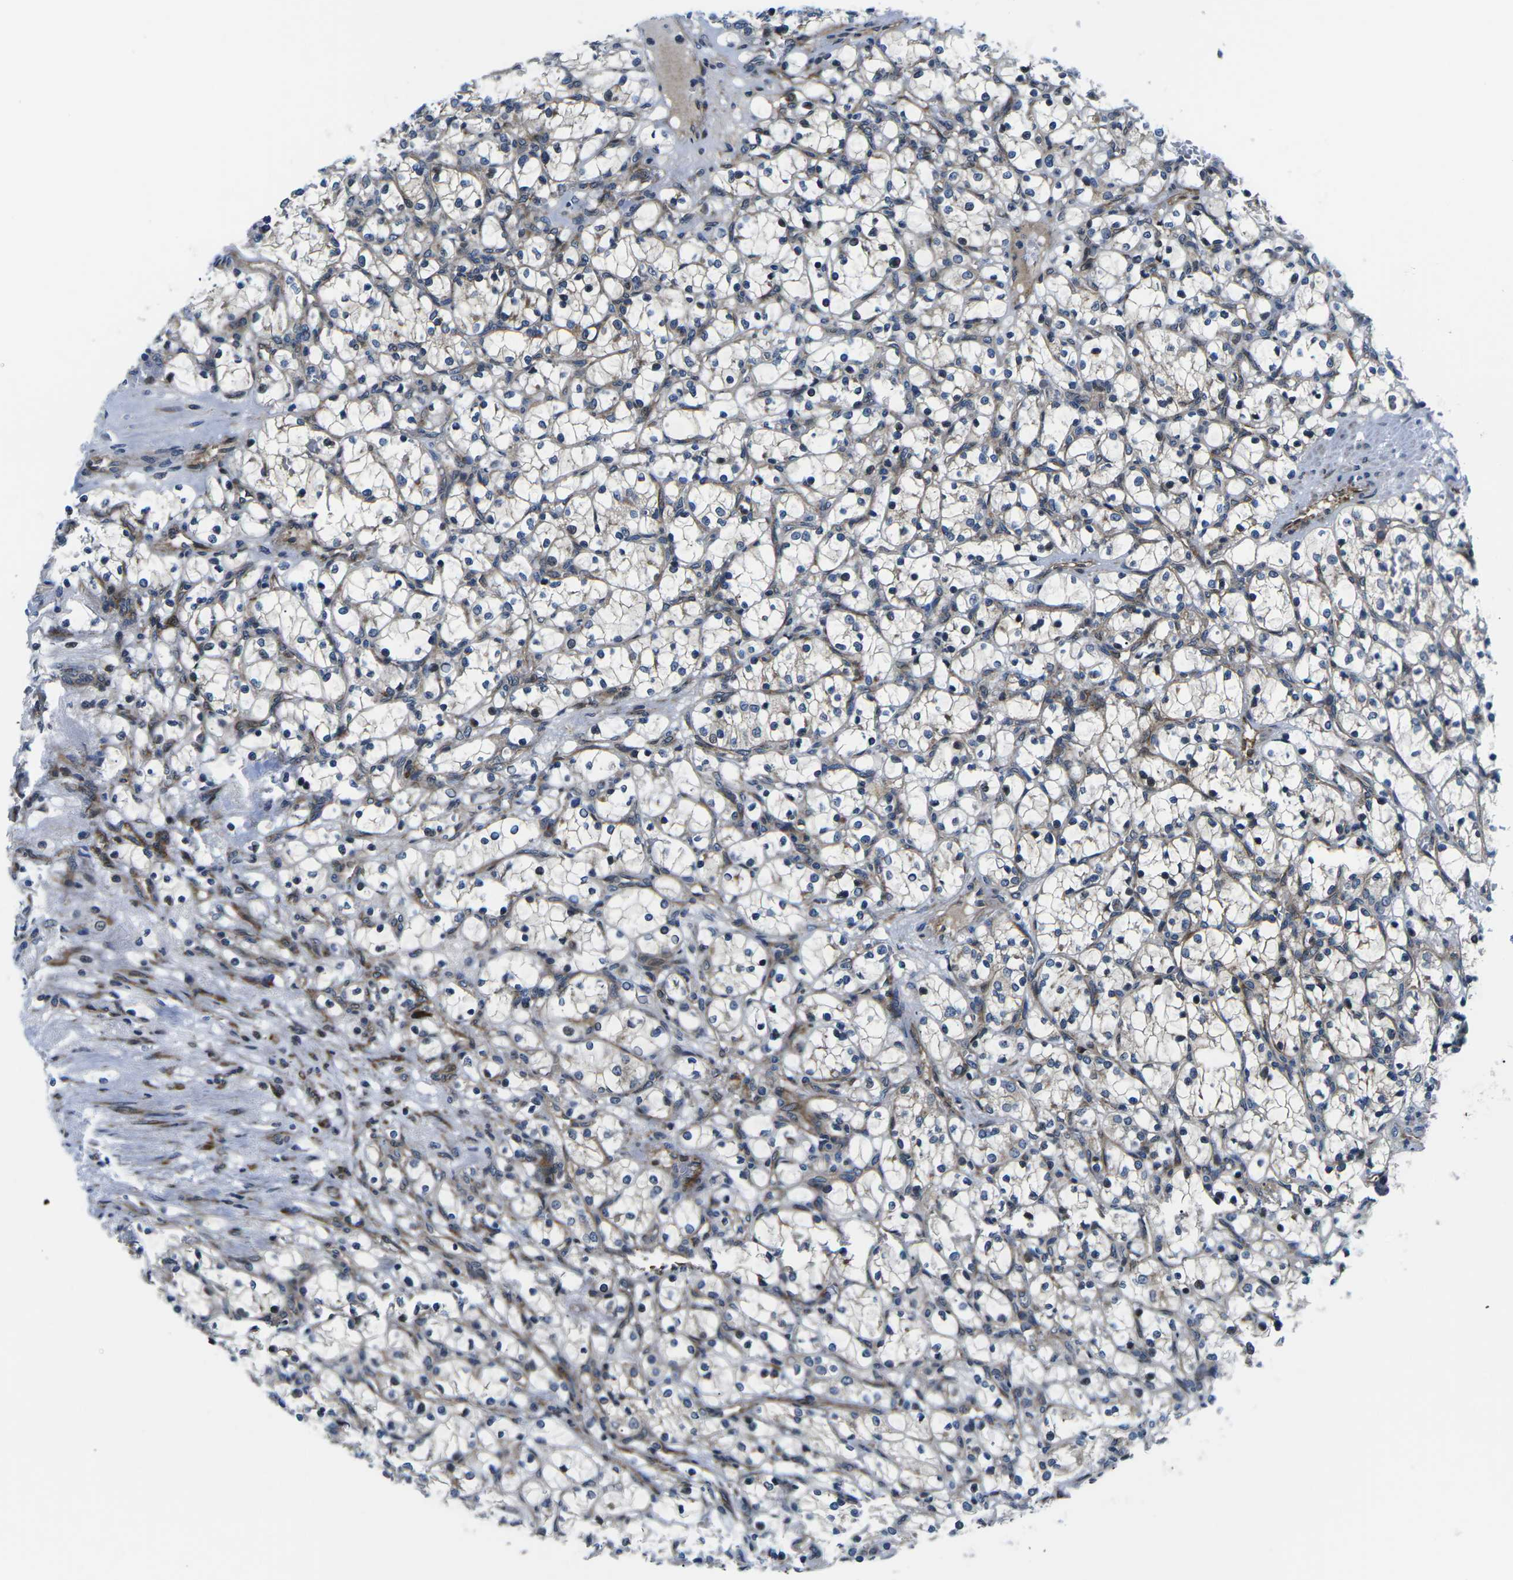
{"staining": {"intensity": "negative", "quantity": "none", "location": "none"}, "tissue": "renal cancer", "cell_type": "Tumor cells", "image_type": "cancer", "snomed": [{"axis": "morphology", "description": "Adenocarcinoma, NOS"}, {"axis": "topography", "description": "Kidney"}], "caption": "The immunohistochemistry micrograph has no significant staining in tumor cells of renal cancer tissue. The staining was performed using DAB to visualize the protein expression in brown, while the nuclei were stained in blue with hematoxylin (Magnification: 20x).", "gene": "EIF4E", "patient": {"sex": "female", "age": 69}}